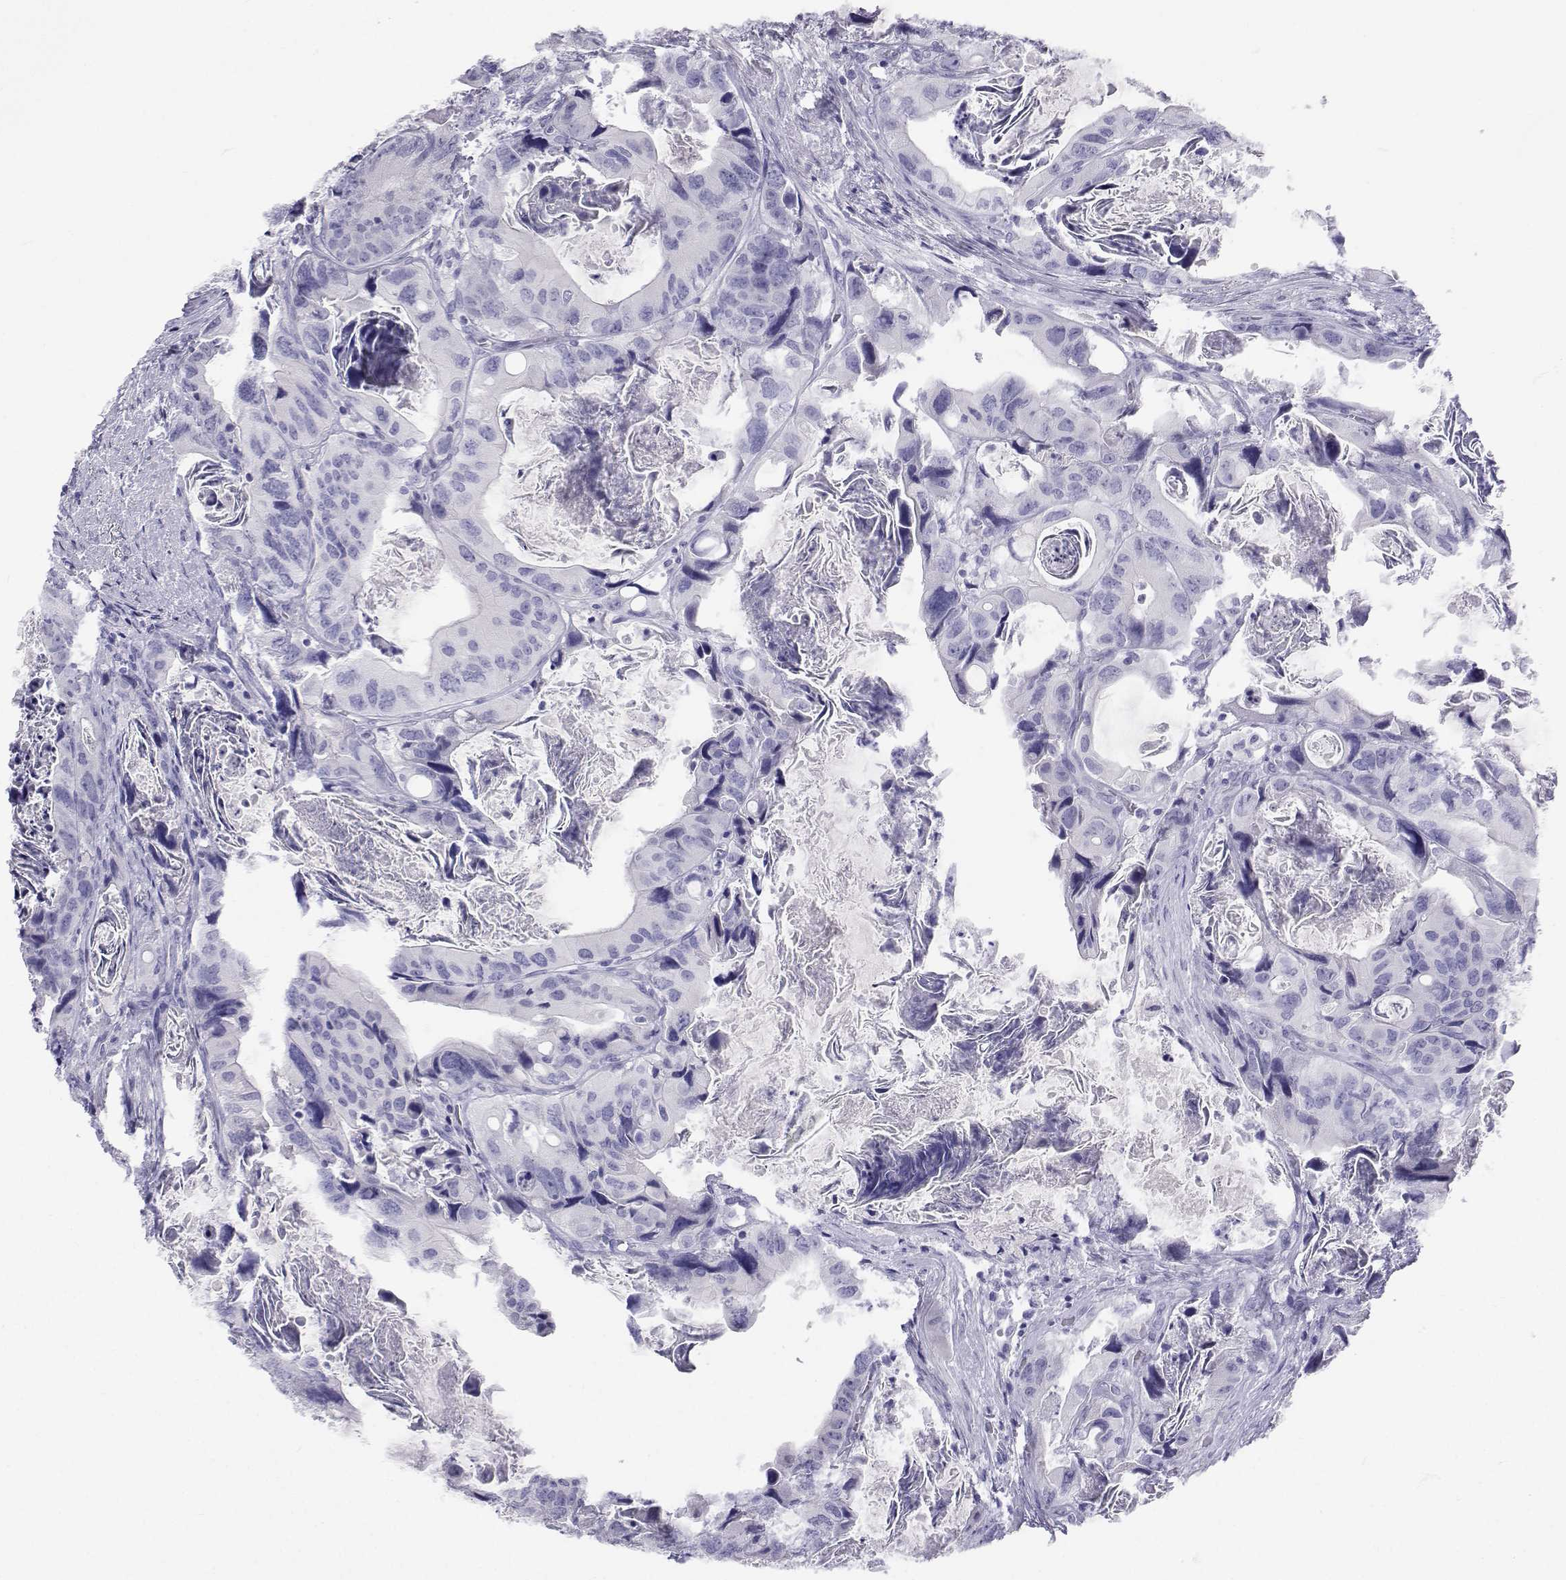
{"staining": {"intensity": "negative", "quantity": "none", "location": "none"}, "tissue": "colorectal cancer", "cell_type": "Tumor cells", "image_type": "cancer", "snomed": [{"axis": "morphology", "description": "Adenocarcinoma, NOS"}, {"axis": "topography", "description": "Rectum"}], "caption": "The histopathology image reveals no staining of tumor cells in colorectal adenocarcinoma.", "gene": "SLC6A3", "patient": {"sex": "male", "age": 64}}